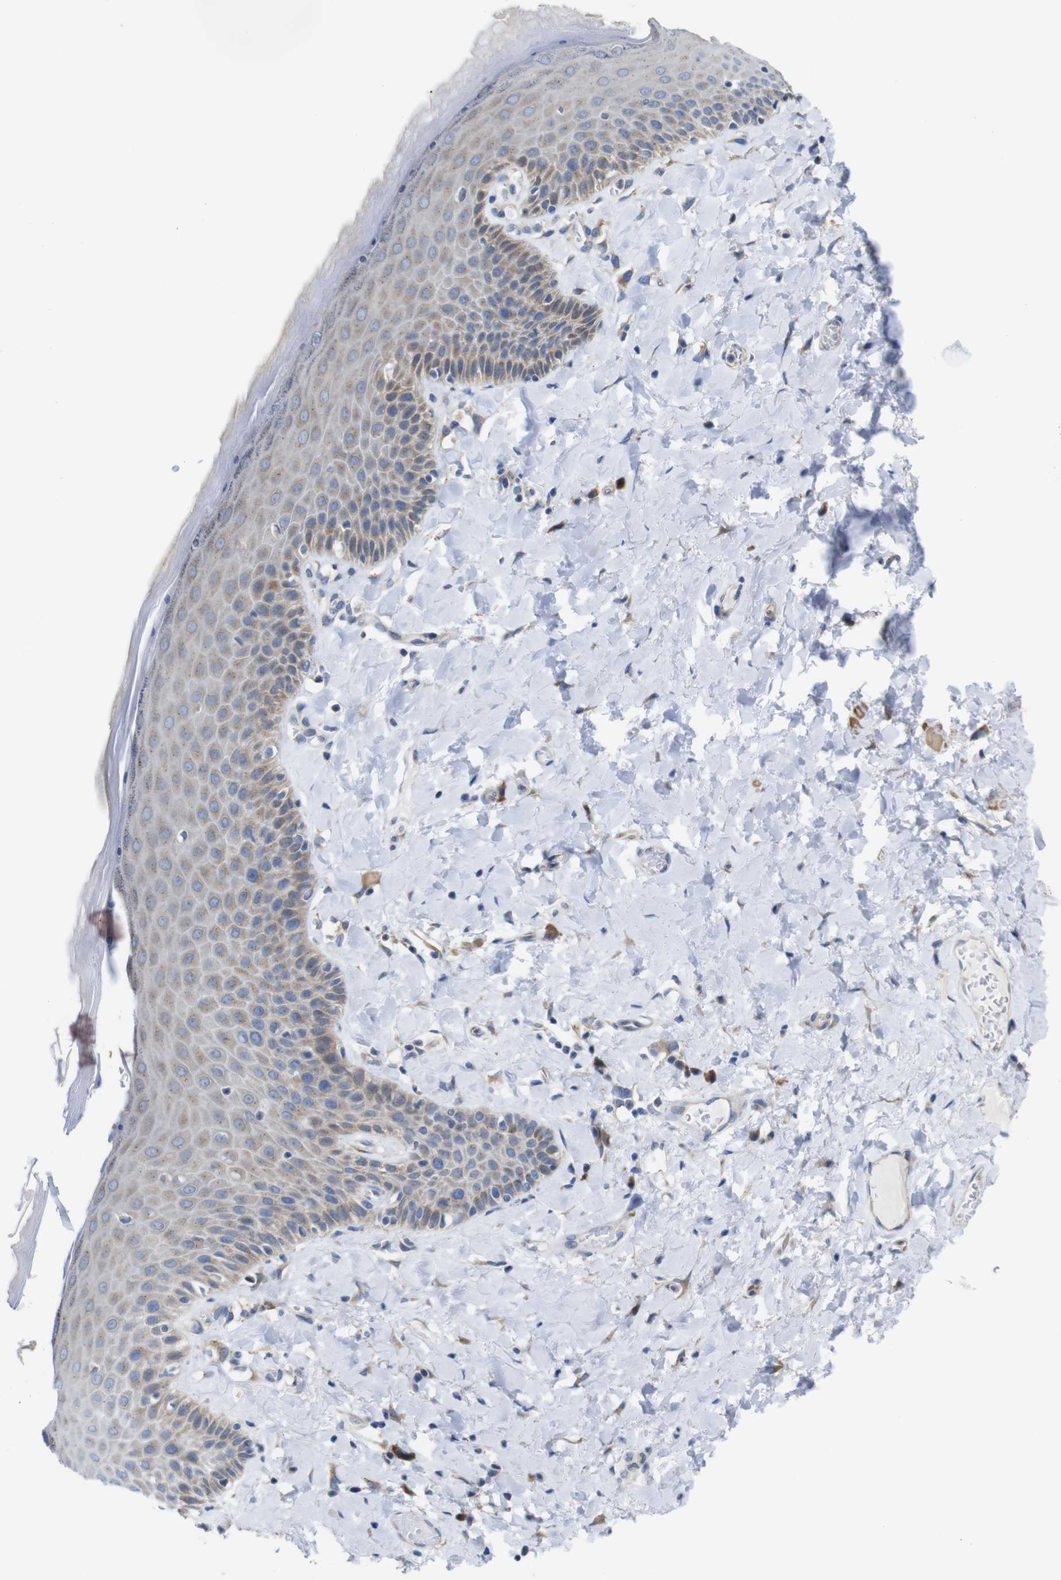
{"staining": {"intensity": "weak", "quantity": "25%-75%", "location": "cytoplasmic/membranous"}, "tissue": "skin", "cell_type": "Epidermal cells", "image_type": "normal", "snomed": [{"axis": "morphology", "description": "Normal tissue, NOS"}, {"axis": "topography", "description": "Anal"}], "caption": "Immunohistochemical staining of benign skin reveals weak cytoplasmic/membranous protein staining in about 25%-75% of epidermal cells. Nuclei are stained in blue.", "gene": "DDRGK1", "patient": {"sex": "male", "age": 69}}